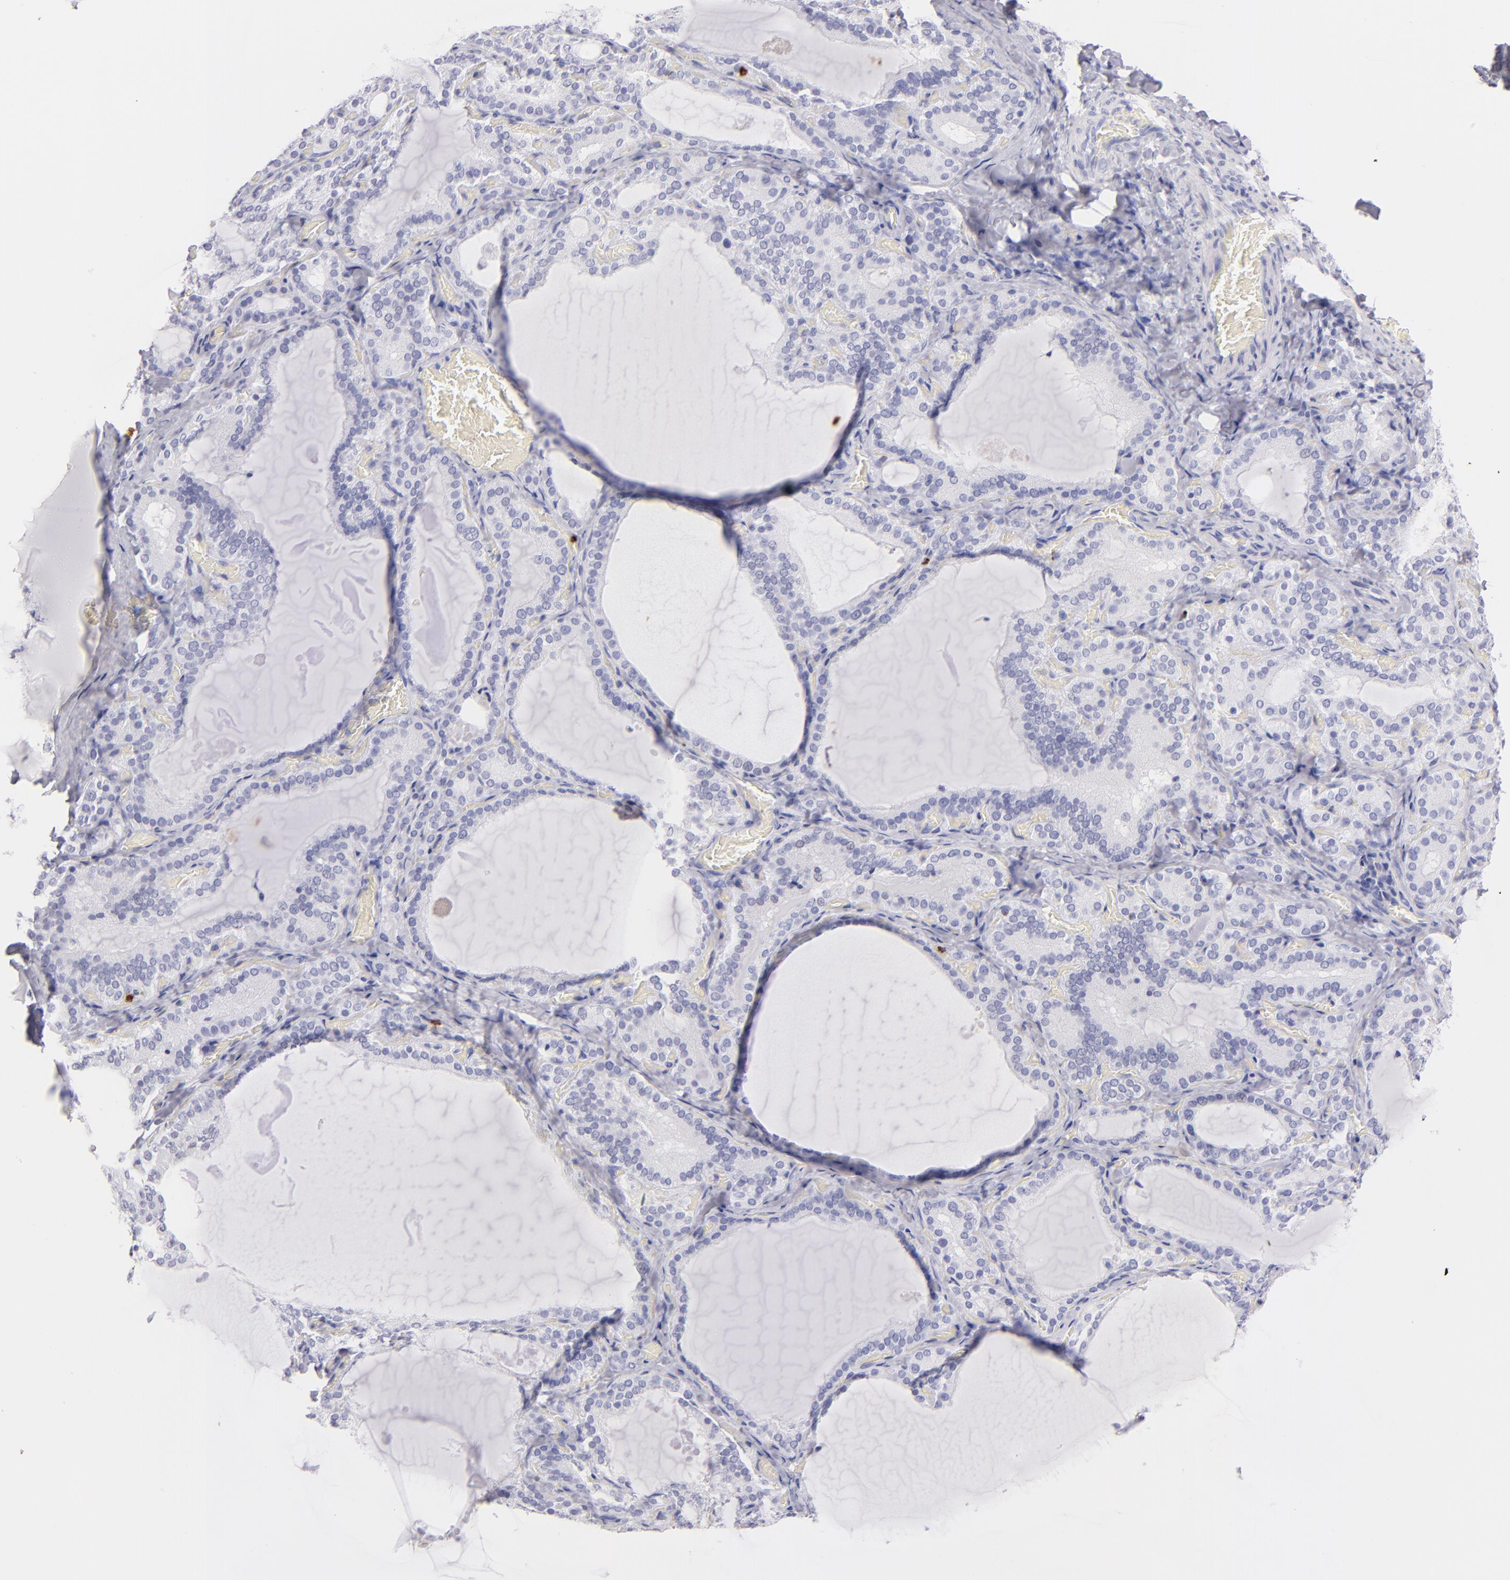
{"staining": {"intensity": "negative", "quantity": "none", "location": "none"}, "tissue": "thyroid gland", "cell_type": "Glandular cells", "image_type": "normal", "snomed": [{"axis": "morphology", "description": "Normal tissue, NOS"}, {"axis": "topography", "description": "Thyroid gland"}], "caption": "The photomicrograph displays no staining of glandular cells in benign thyroid gland. The staining is performed using DAB (3,3'-diaminobenzidine) brown chromogen with nuclei counter-stained in using hematoxylin.", "gene": "PRF1", "patient": {"sex": "female", "age": 33}}